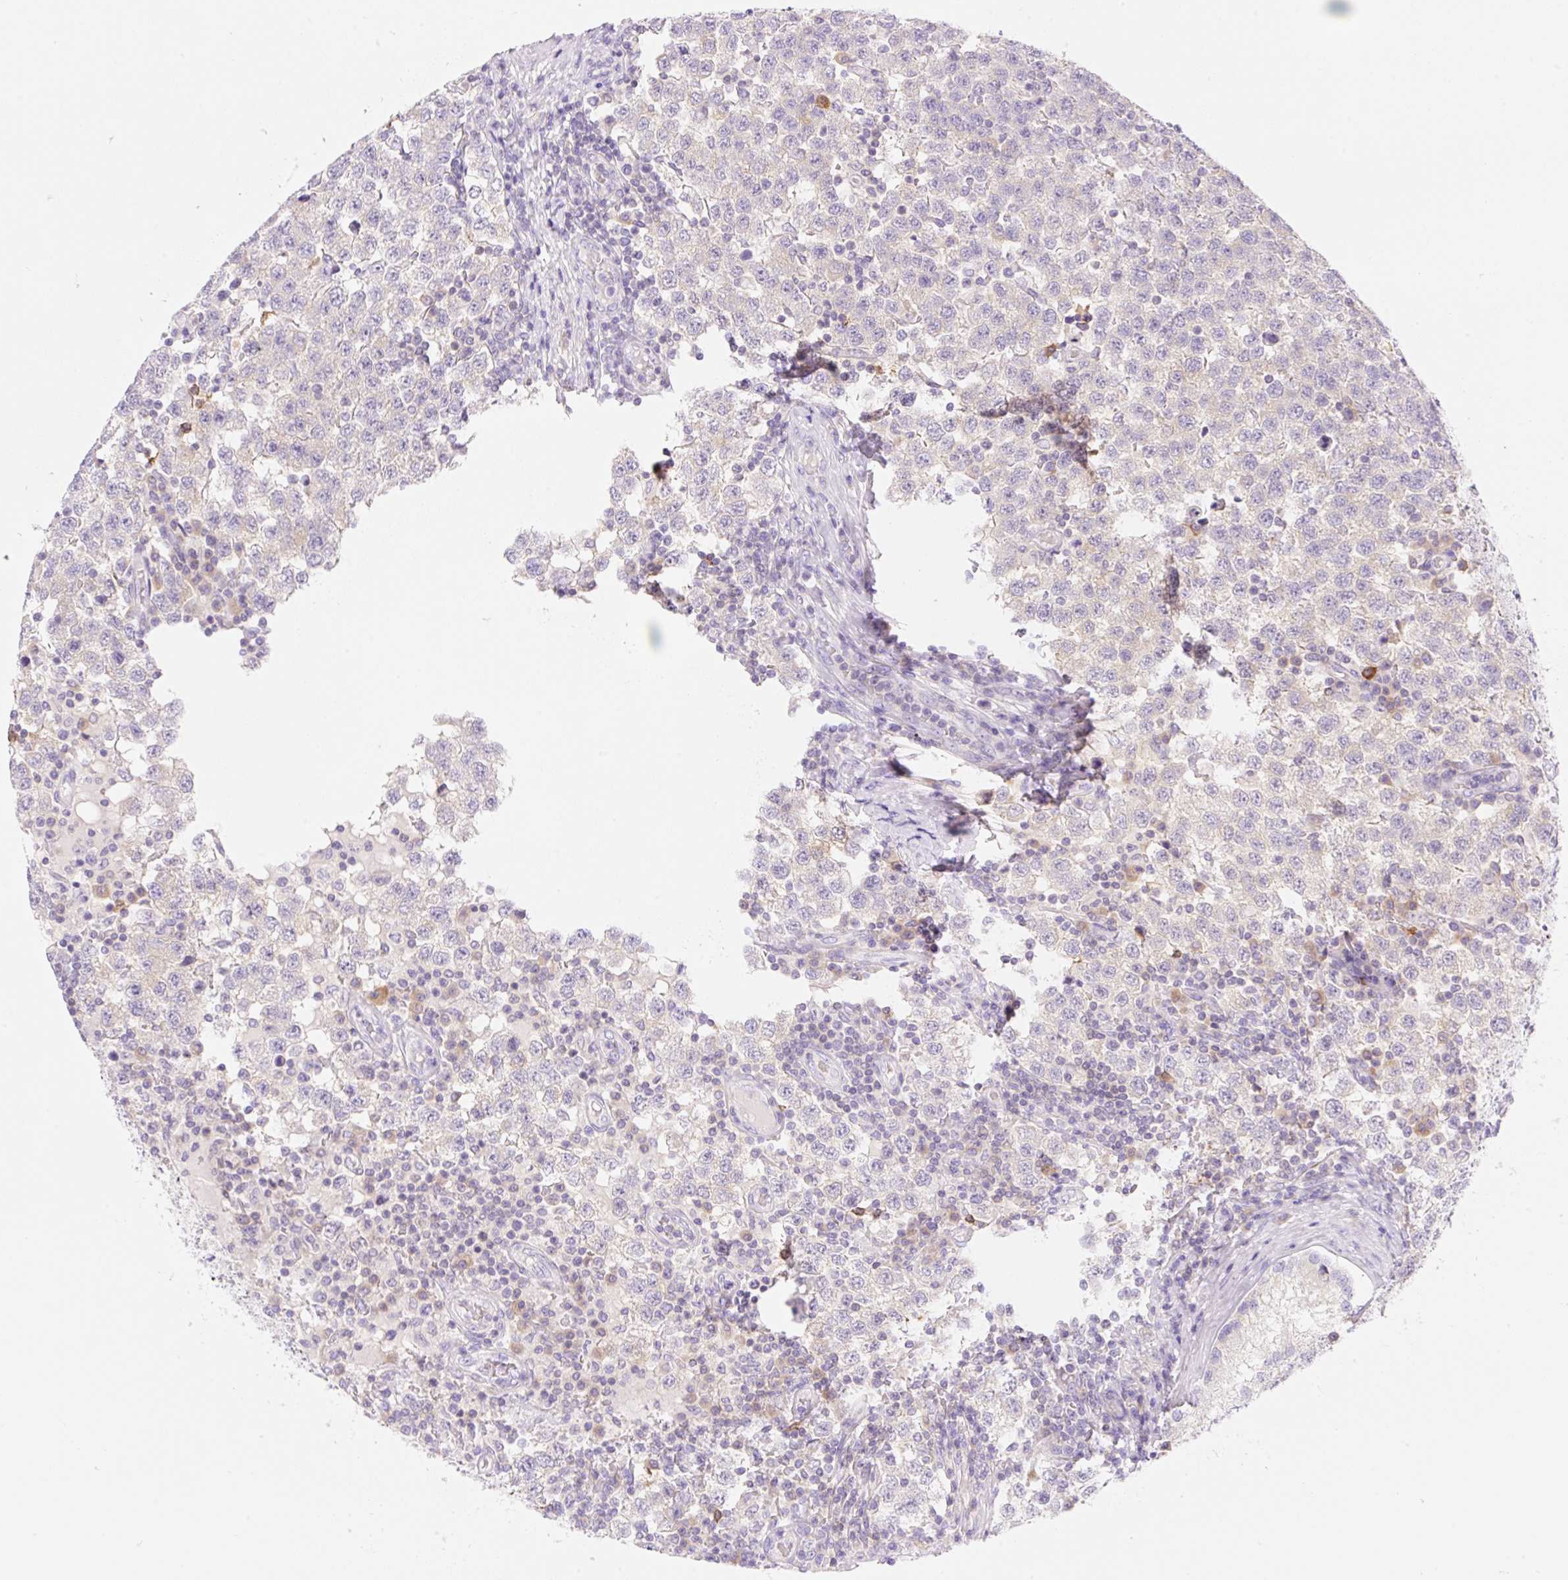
{"staining": {"intensity": "negative", "quantity": "none", "location": "none"}, "tissue": "testis cancer", "cell_type": "Tumor cells", "image_type": "cancer", "snomed": [{"axis": "morphology", "description": "Seminoma, NOS"}, {"axis": "topography", "description": "Testis"}], "caption": "IHC histopathology image of neoplastic tissue: testis seminoma stained with DAB reveals no significant protein staining in tumor cells.", "gene": "DENND5A", "patient": {"sex": "male", "age": 34}}